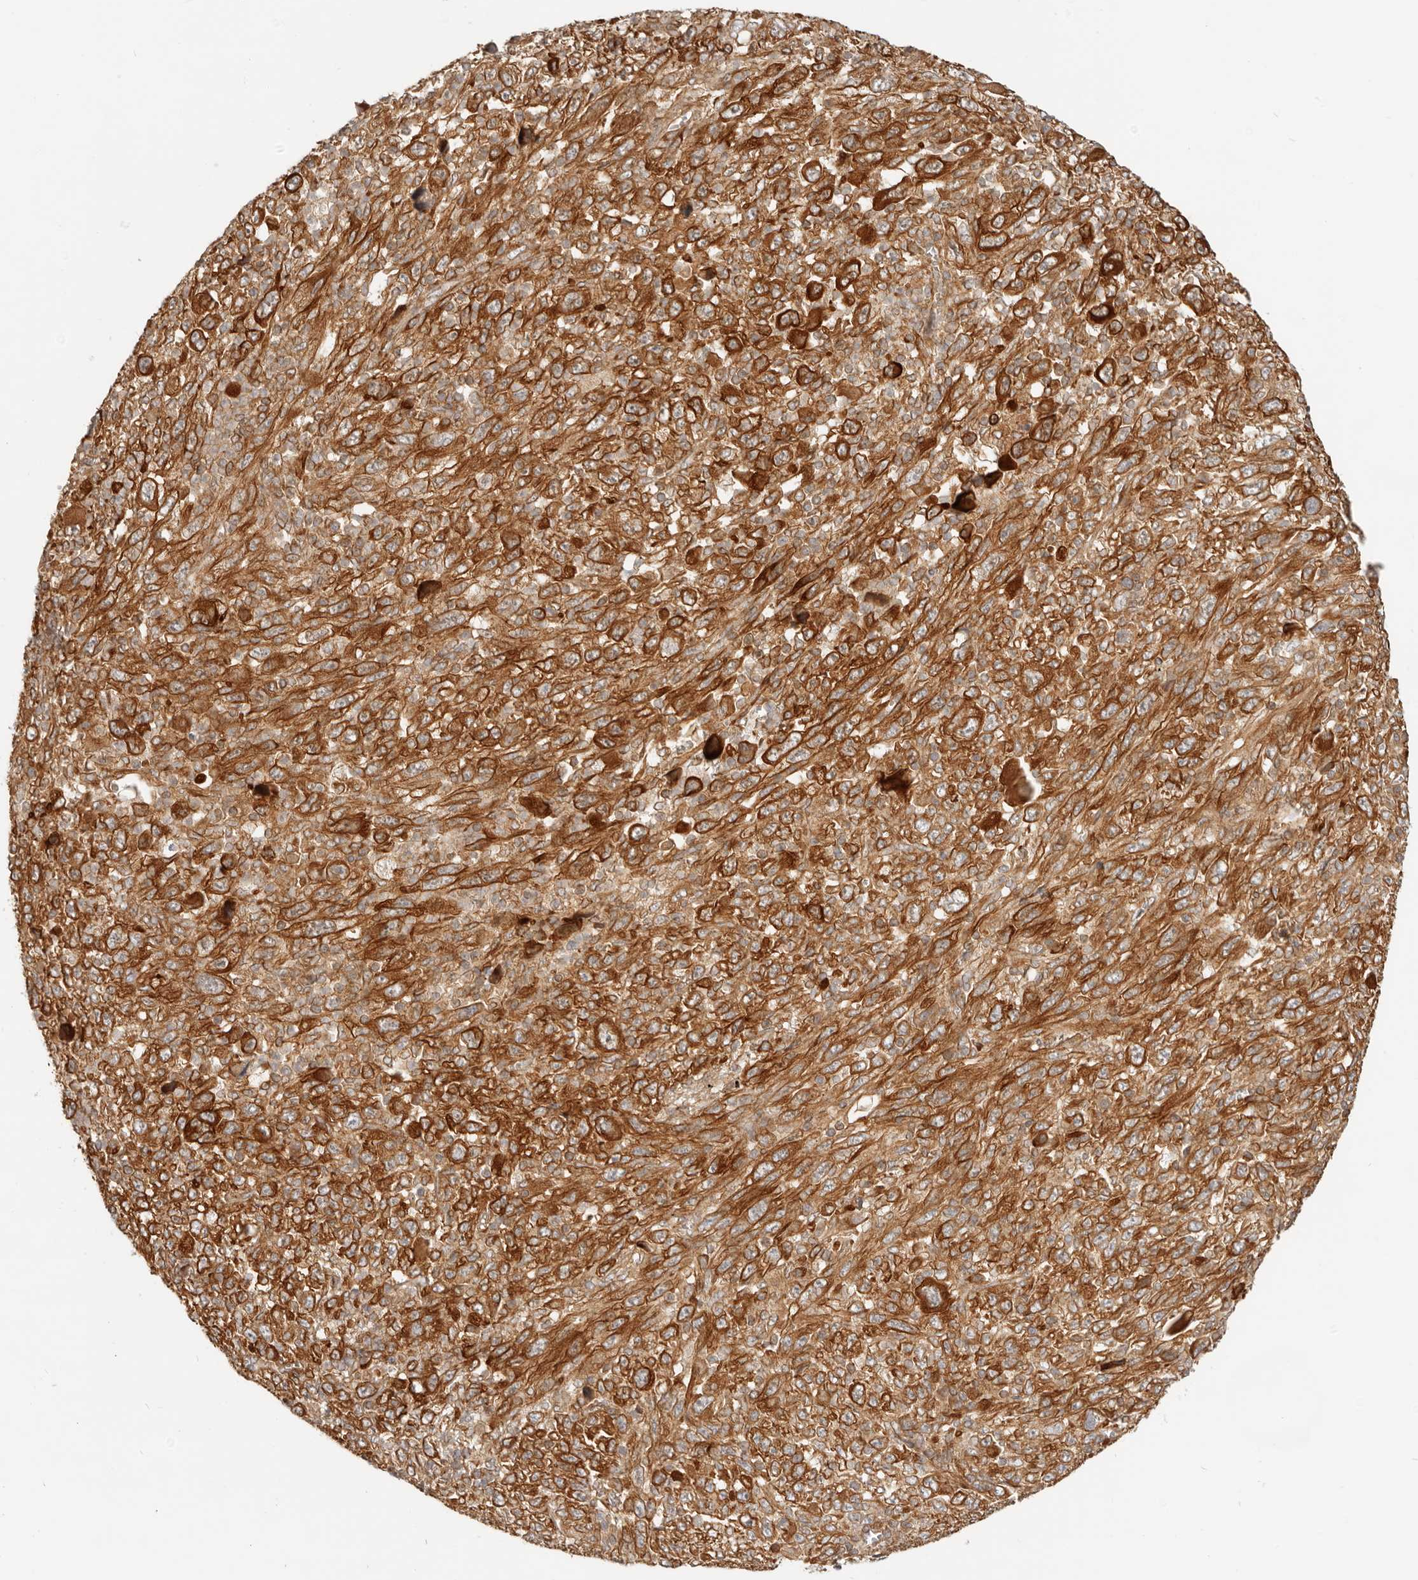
{"staining": {"intensity": "moderate", "quantity": ">75%", "location": "cytoplasmic/membranous"}, "tissue": "melanoma", "cell_type": "Tumor cells", "image_type": "cancer", "snomed": [{"axis": "morphology", "description": "Malignant melanoma, Metastatic site"}, {"axis": "topography", "description": "Skin"}], "caption": "Malignant melanoma (metastatic site) stained with DAB immunohistochemistry shows medium levels of moderate cytoplasmic/membranous staining in approximately >75% of tumor cells.", "gene": "UFSP1", "patient": {"sex": "female", "age": 56}}